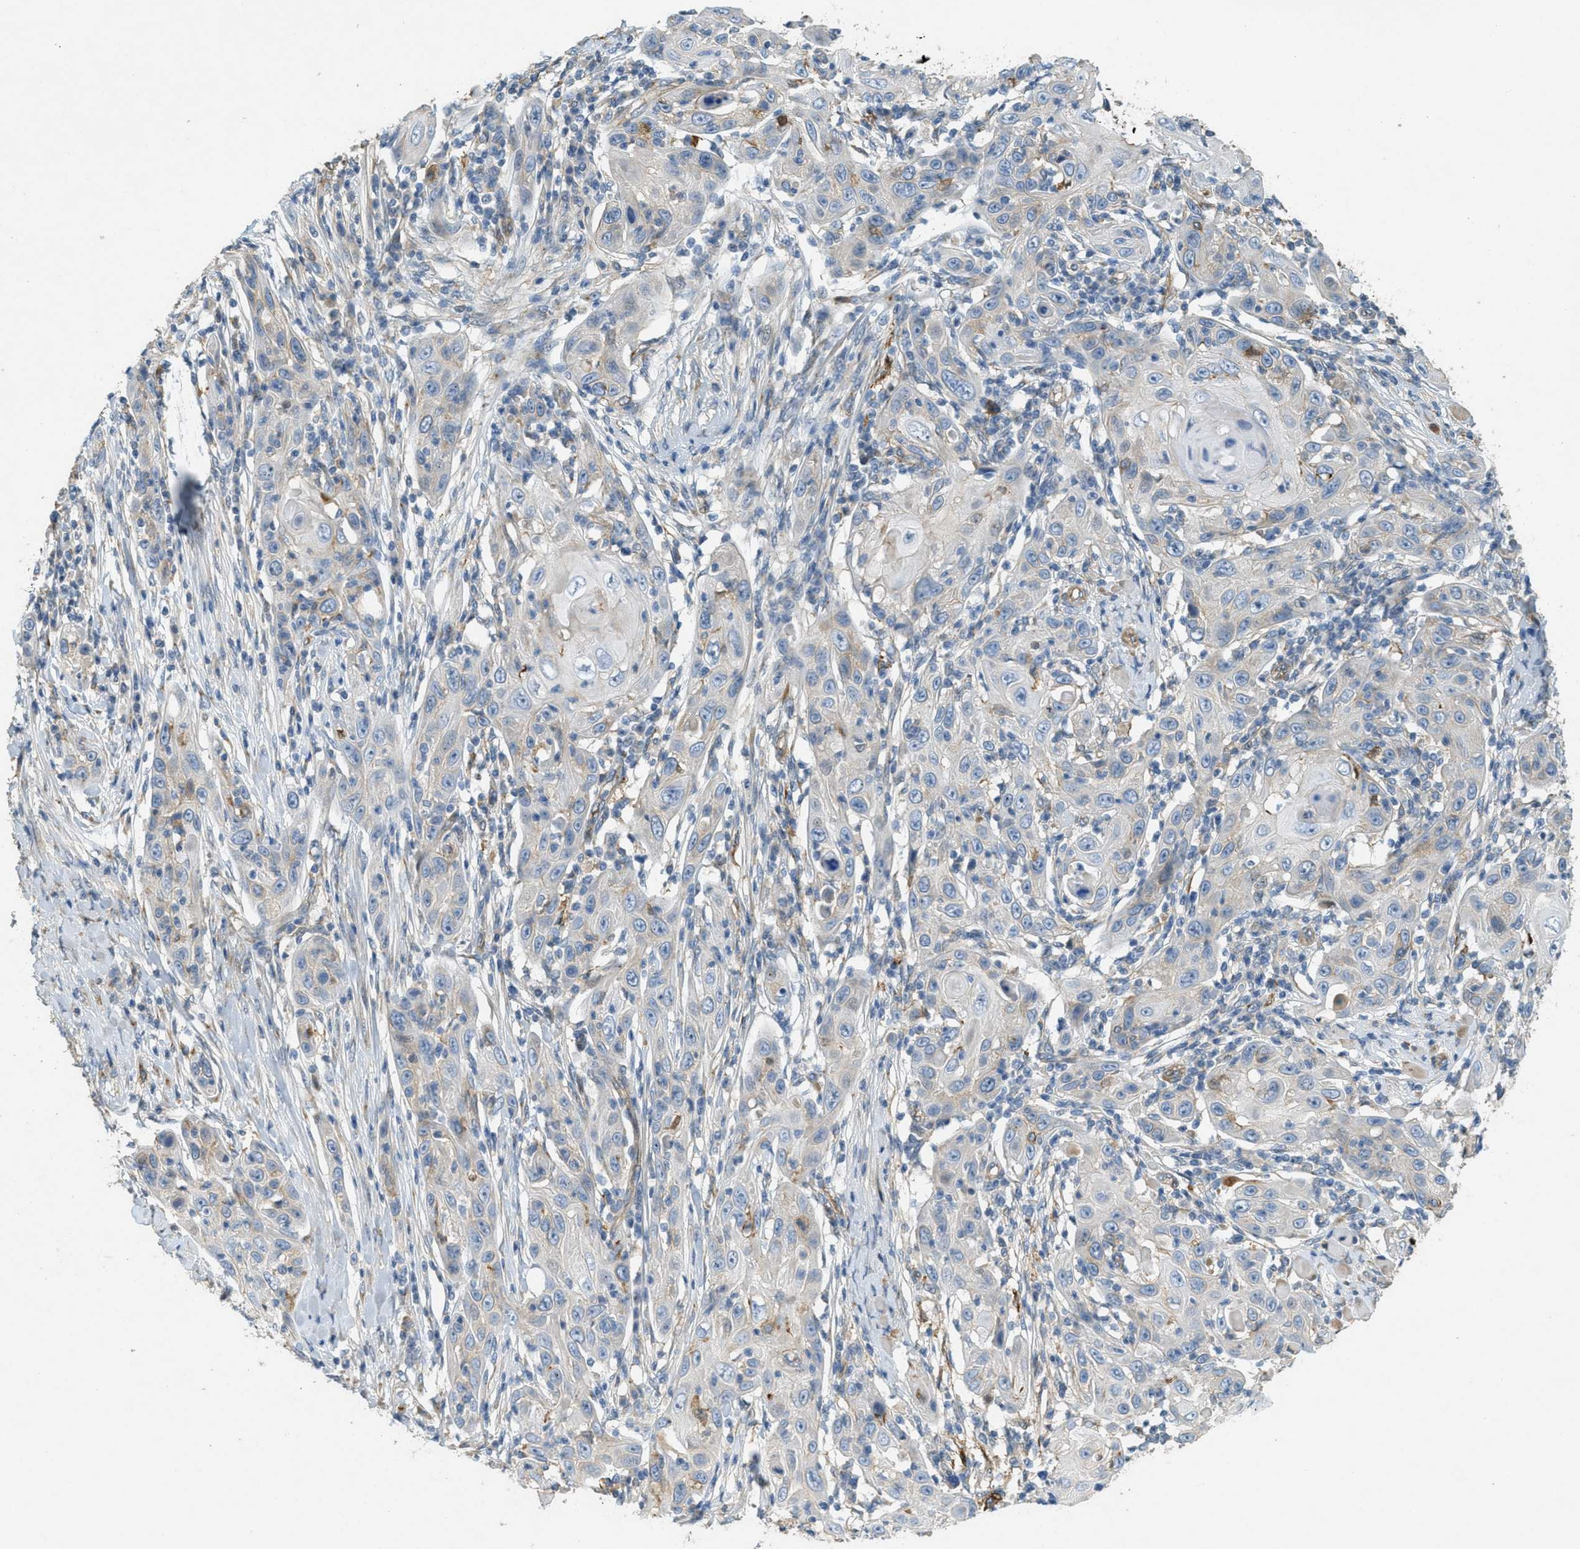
{"staining": {"intensity": "negative", "quantity": "none", "location": "none"}, "tissue": "skin cancer", "cell_type": "Tumor cells", "image_type": "cancer", "snomed": [{"axis": "morphology", "description": "Squamous cell carcinoma, NOS"}, {"axis": "topography", "description": "Skin"}], "caption": "High magnification brightfield microscopy of squamous cell carcinoma (skin) stained with DAB (brown) and counterstained with hematoxylin (blue): tumor cells show no significant staining.", "gene": "ADCY5", "patient": {"sex": "female", "age": 88}}